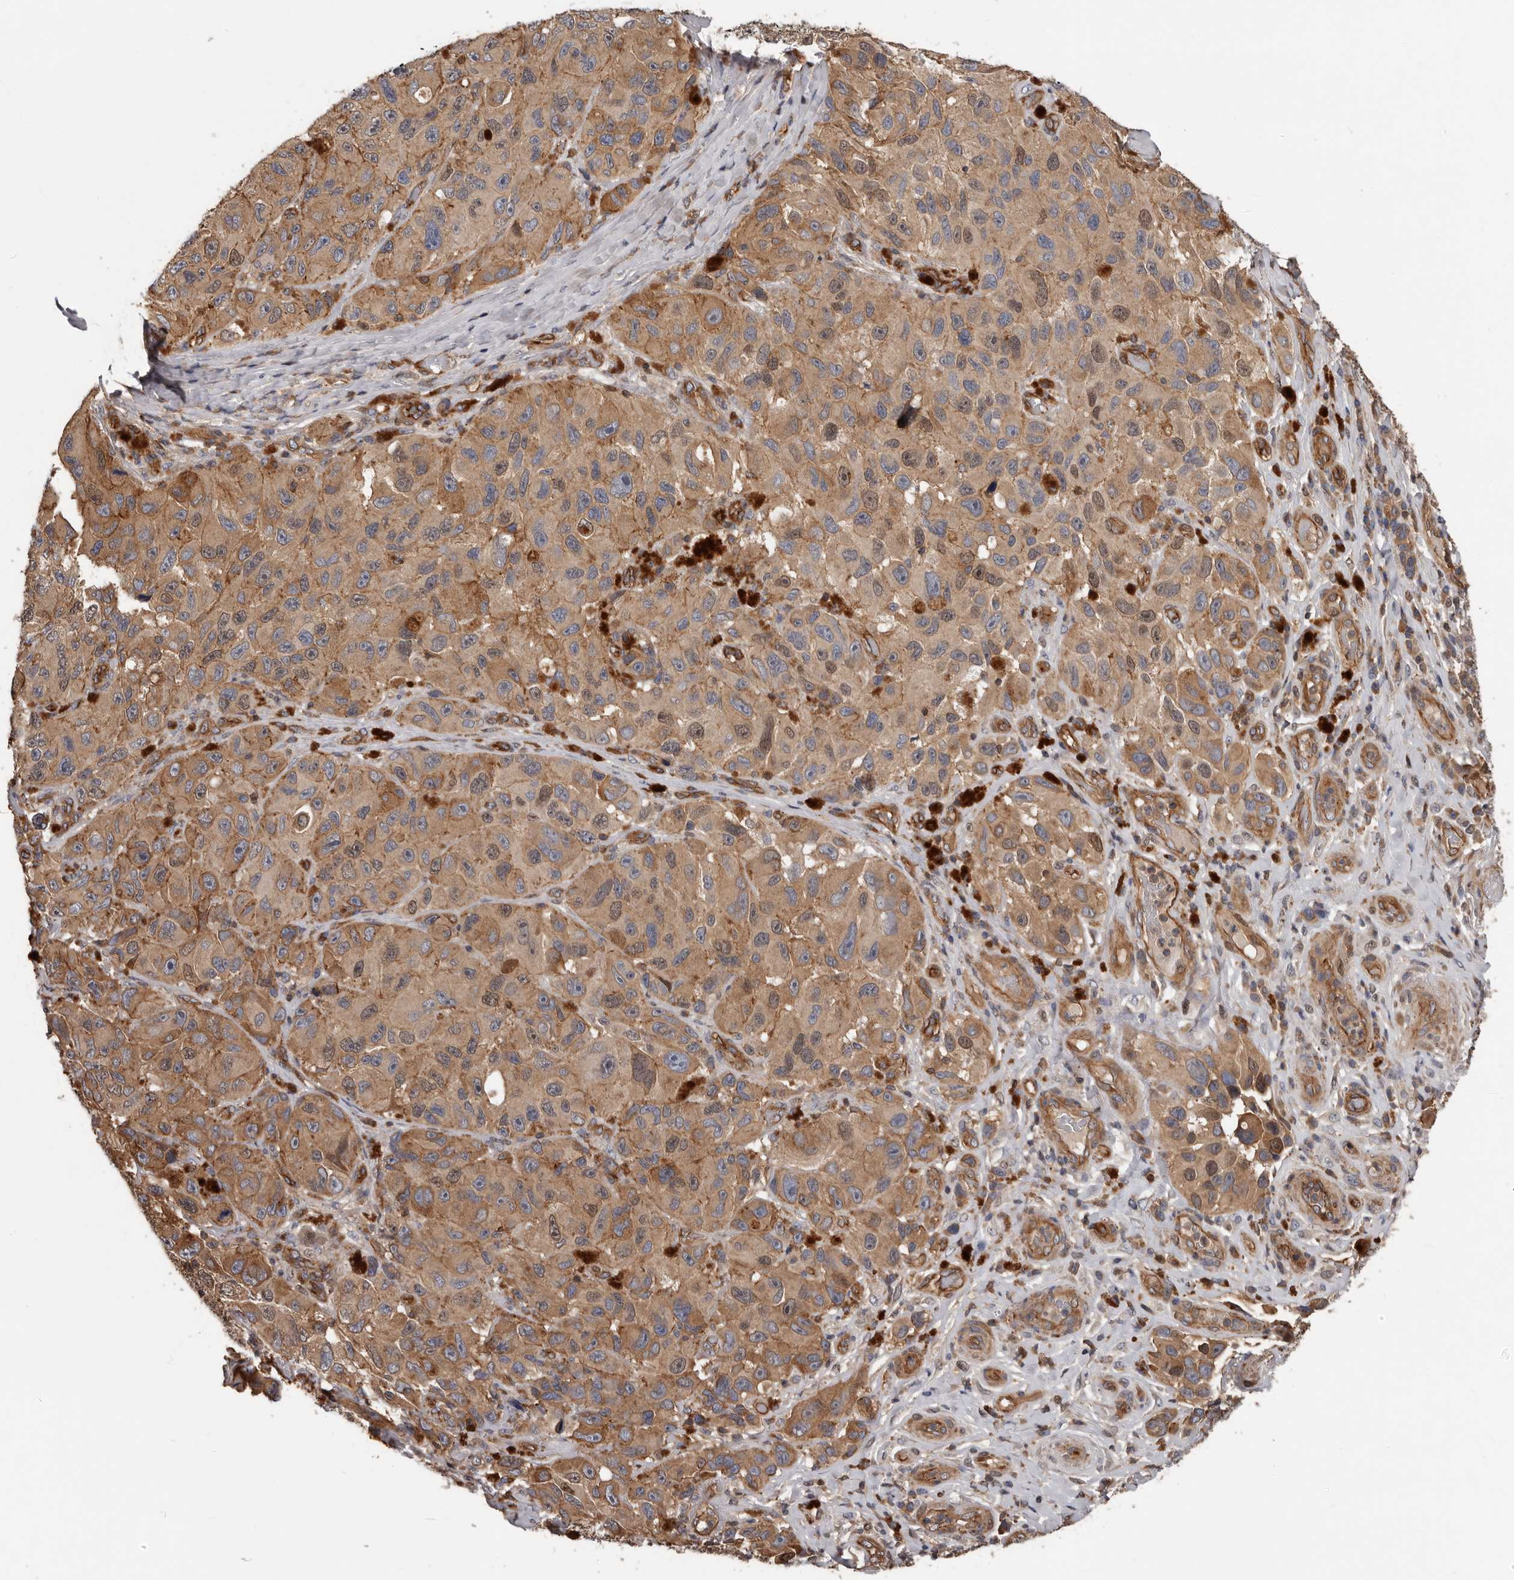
{"staining": {"intensity": "moderate", "quantity": ">75%", "location": "cytoplasmic/membranous"}, "tissue": "melanoma", "cell_type": "Tumor cells", "image_type": "cancer", "snomed": [{"axis": "morphology", "description": "Malignant melanoma, NOS"}, {"axis": "topography", "description": "Skin"}], "caption": "There is medium levels of moderate cytoplasmic/membranous expression in tumor cells of malignant melanoma, as demonstrated by immunohistochemical staining (brown color).", "gene": "PNRC2", "patient": {"sex": "female", "age": 73}}